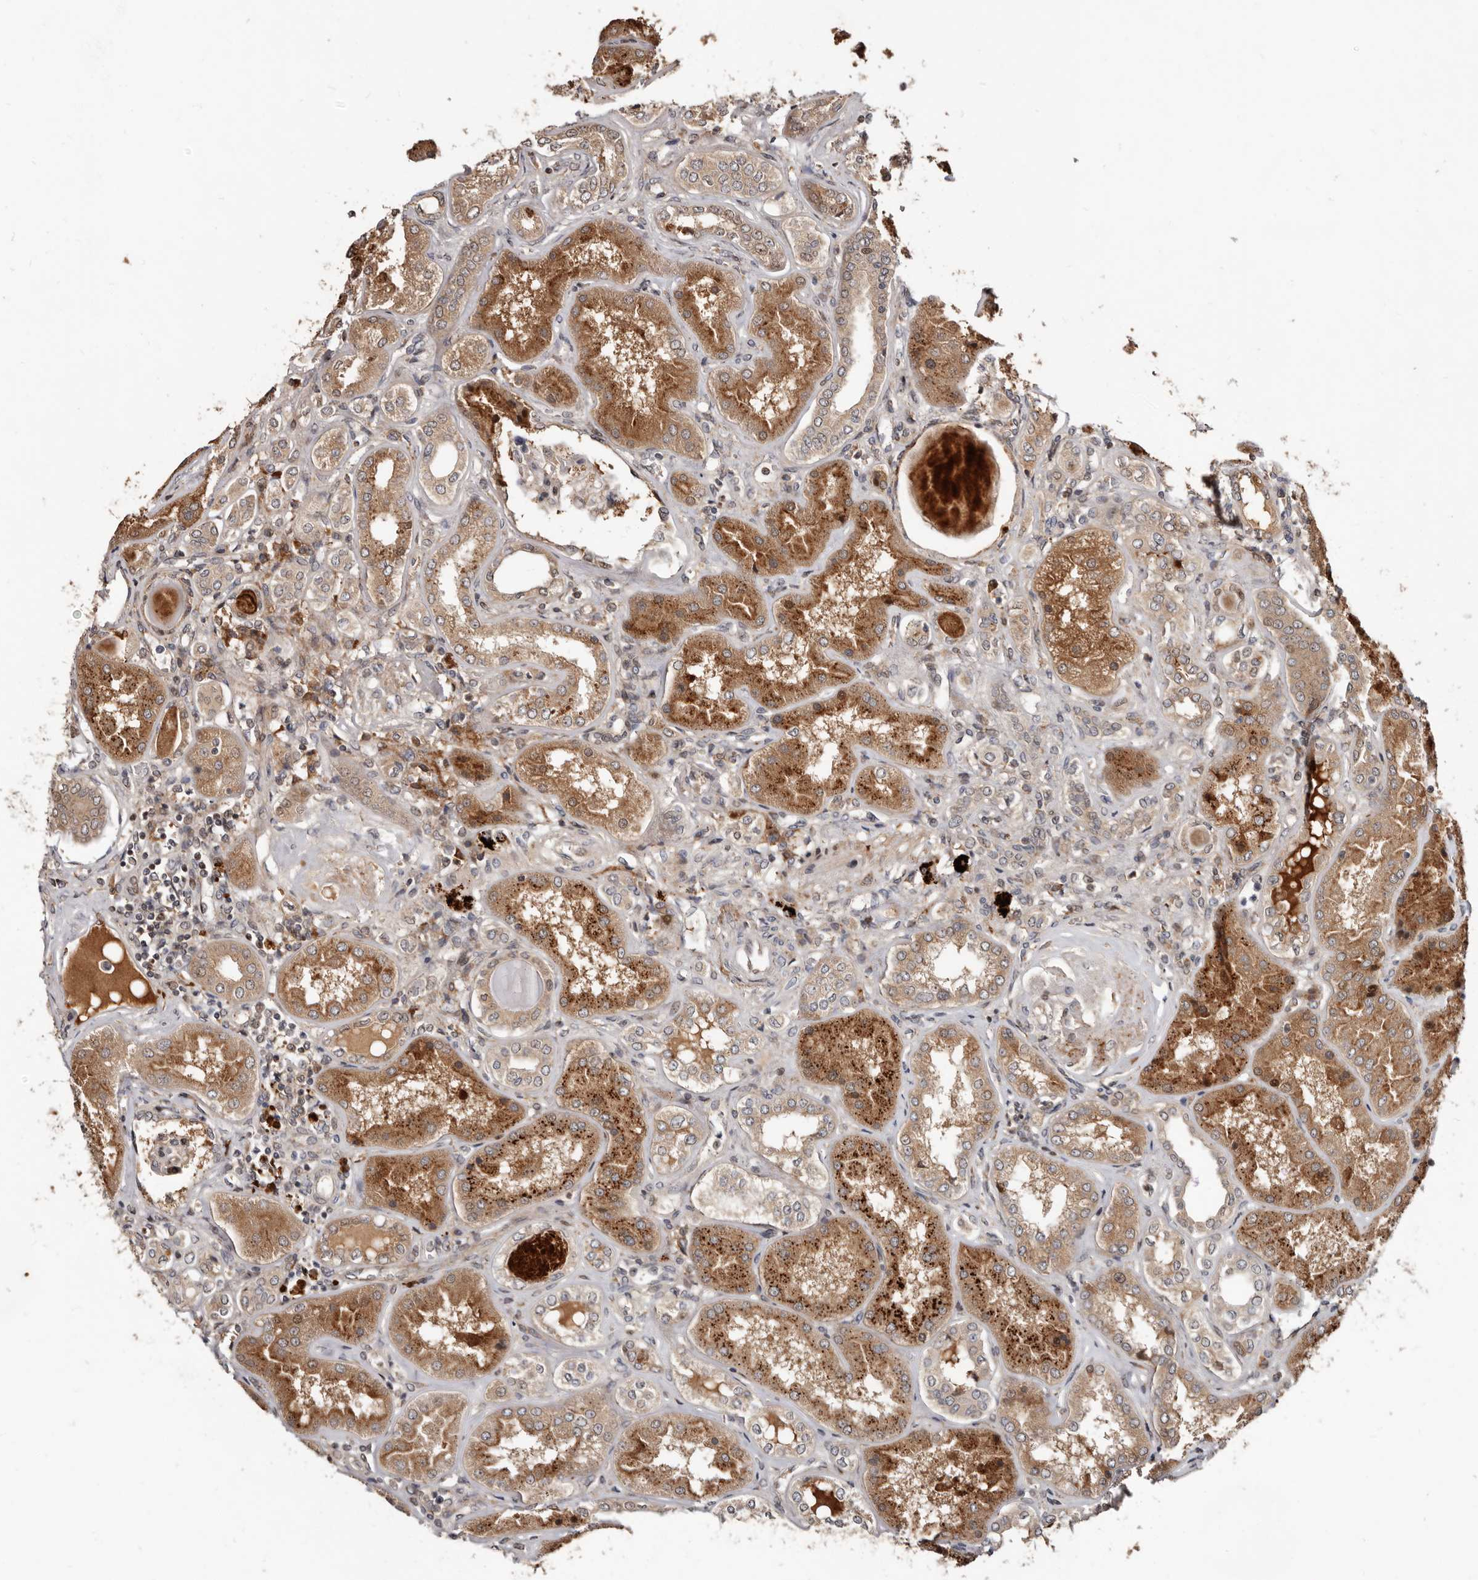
{"staining": {"intensity": "weak", "quantity": "25%-75%", "location": "cytoplasmic/membranous,nuclear"}, "tissue": "kidney", "cell_type": "Cells in glomeruli", "image_type": "normal", "snomed": [{"axis": "morphology", "description": "Normal tissue, NOS"}, {"axis": "topography", "description": "Kidney"}], "caption": "Protein staining exhibits weak cytoplasmic/membranous,nuclear staining in about 25%-75% of cells in glomeruli in benign kidney.", "gene": "WEE2", "patient": {"sex": "female", "age": 56}}